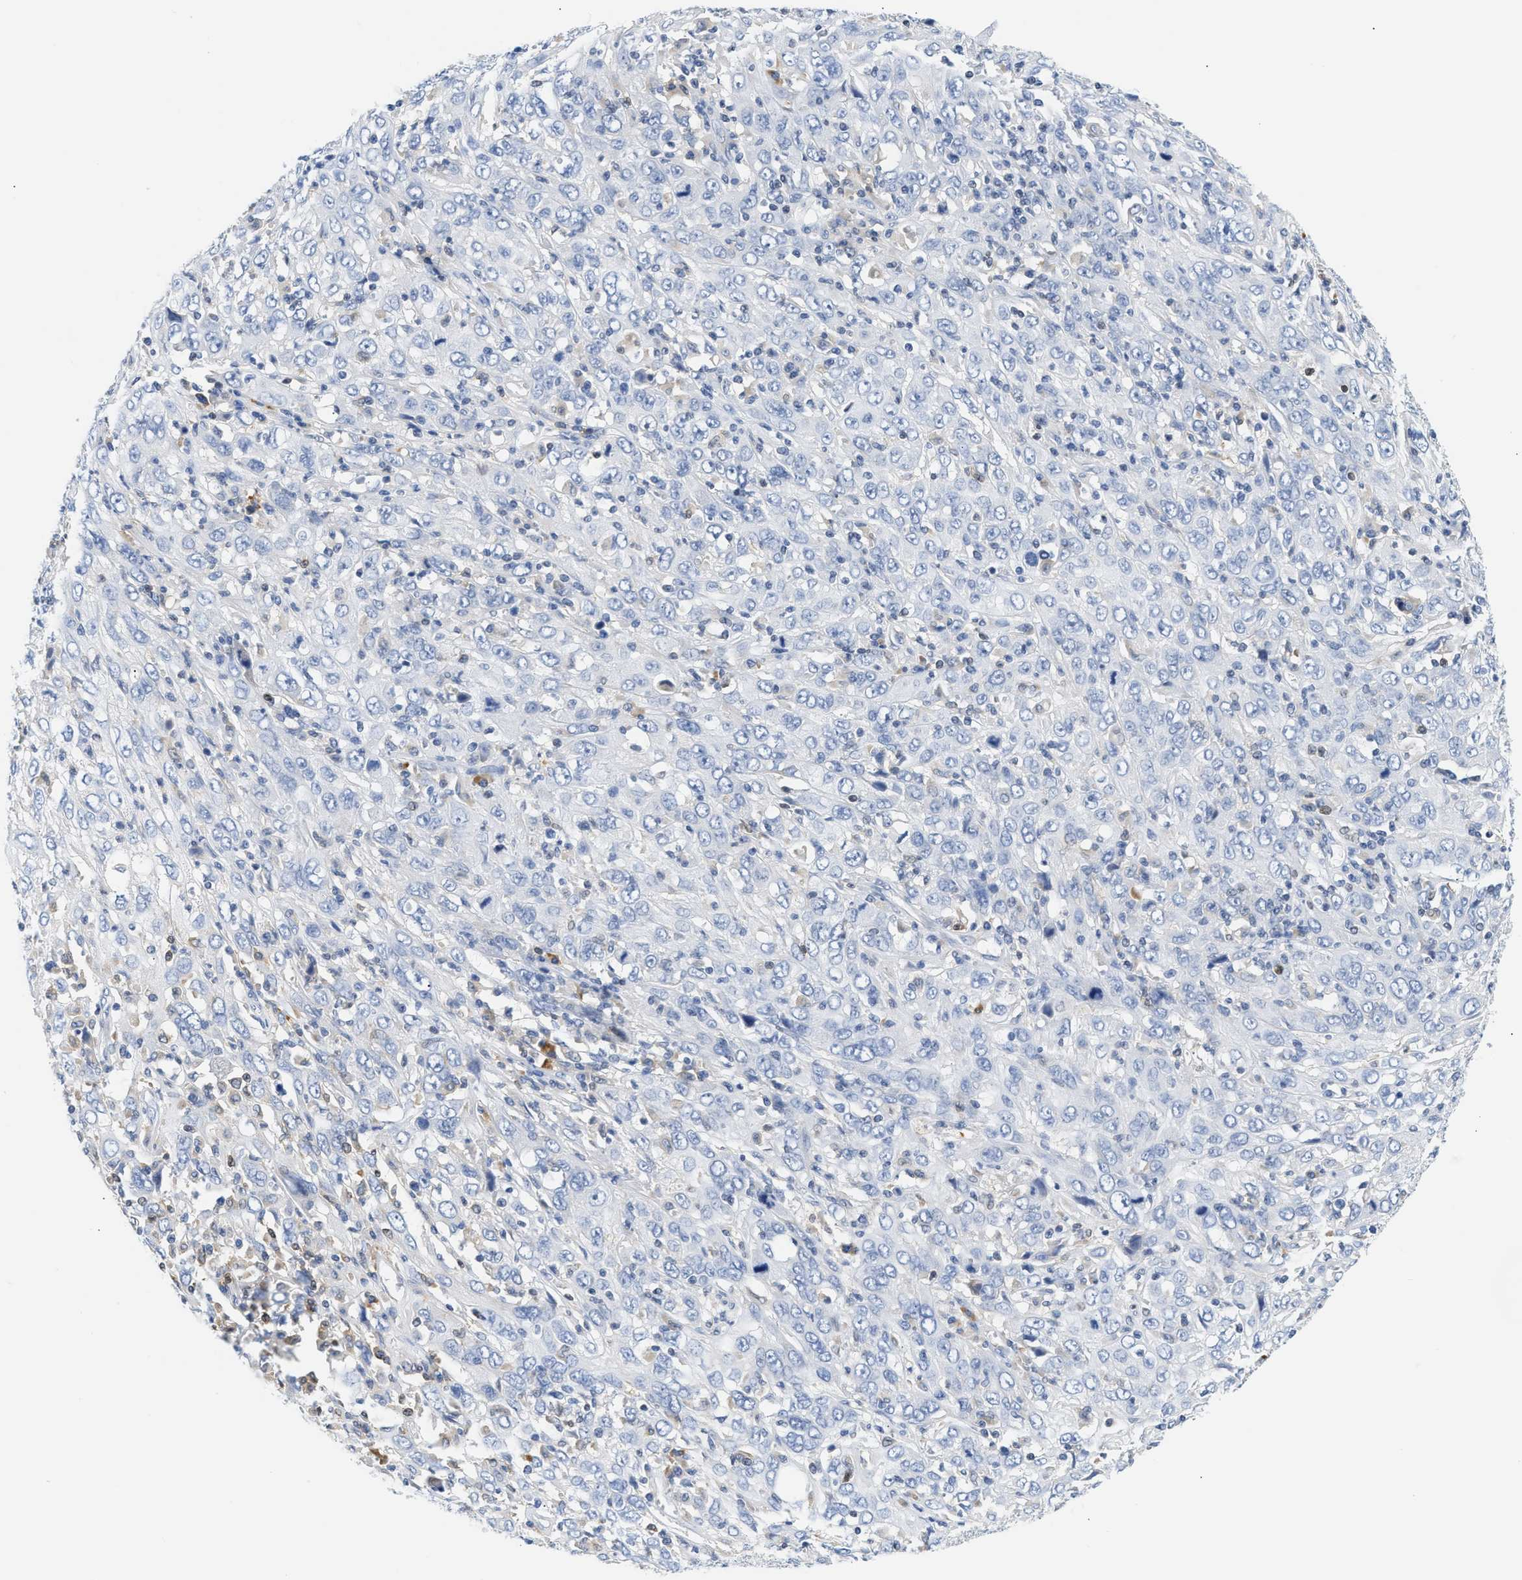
{"staining": {"intensity": "negative", "quantity": "none", "location": "none"}, "tissue": "cervical cancer", "cell_type": "Tumor cells", "image_type": "cancer", "snomed": [{"axis": "morphology", "description": "Squamous cell carcinoma, NOS"}, {"axis": "topography", "description": "Cervix"}], "caption": "This is an immunohistochemistry histopathology image of cervical cancer (squamous cell carcinoma). There is no positivity in tumor cells.", "gene": "SLIT2", "patient": {"sex": "female", "age": 46}}